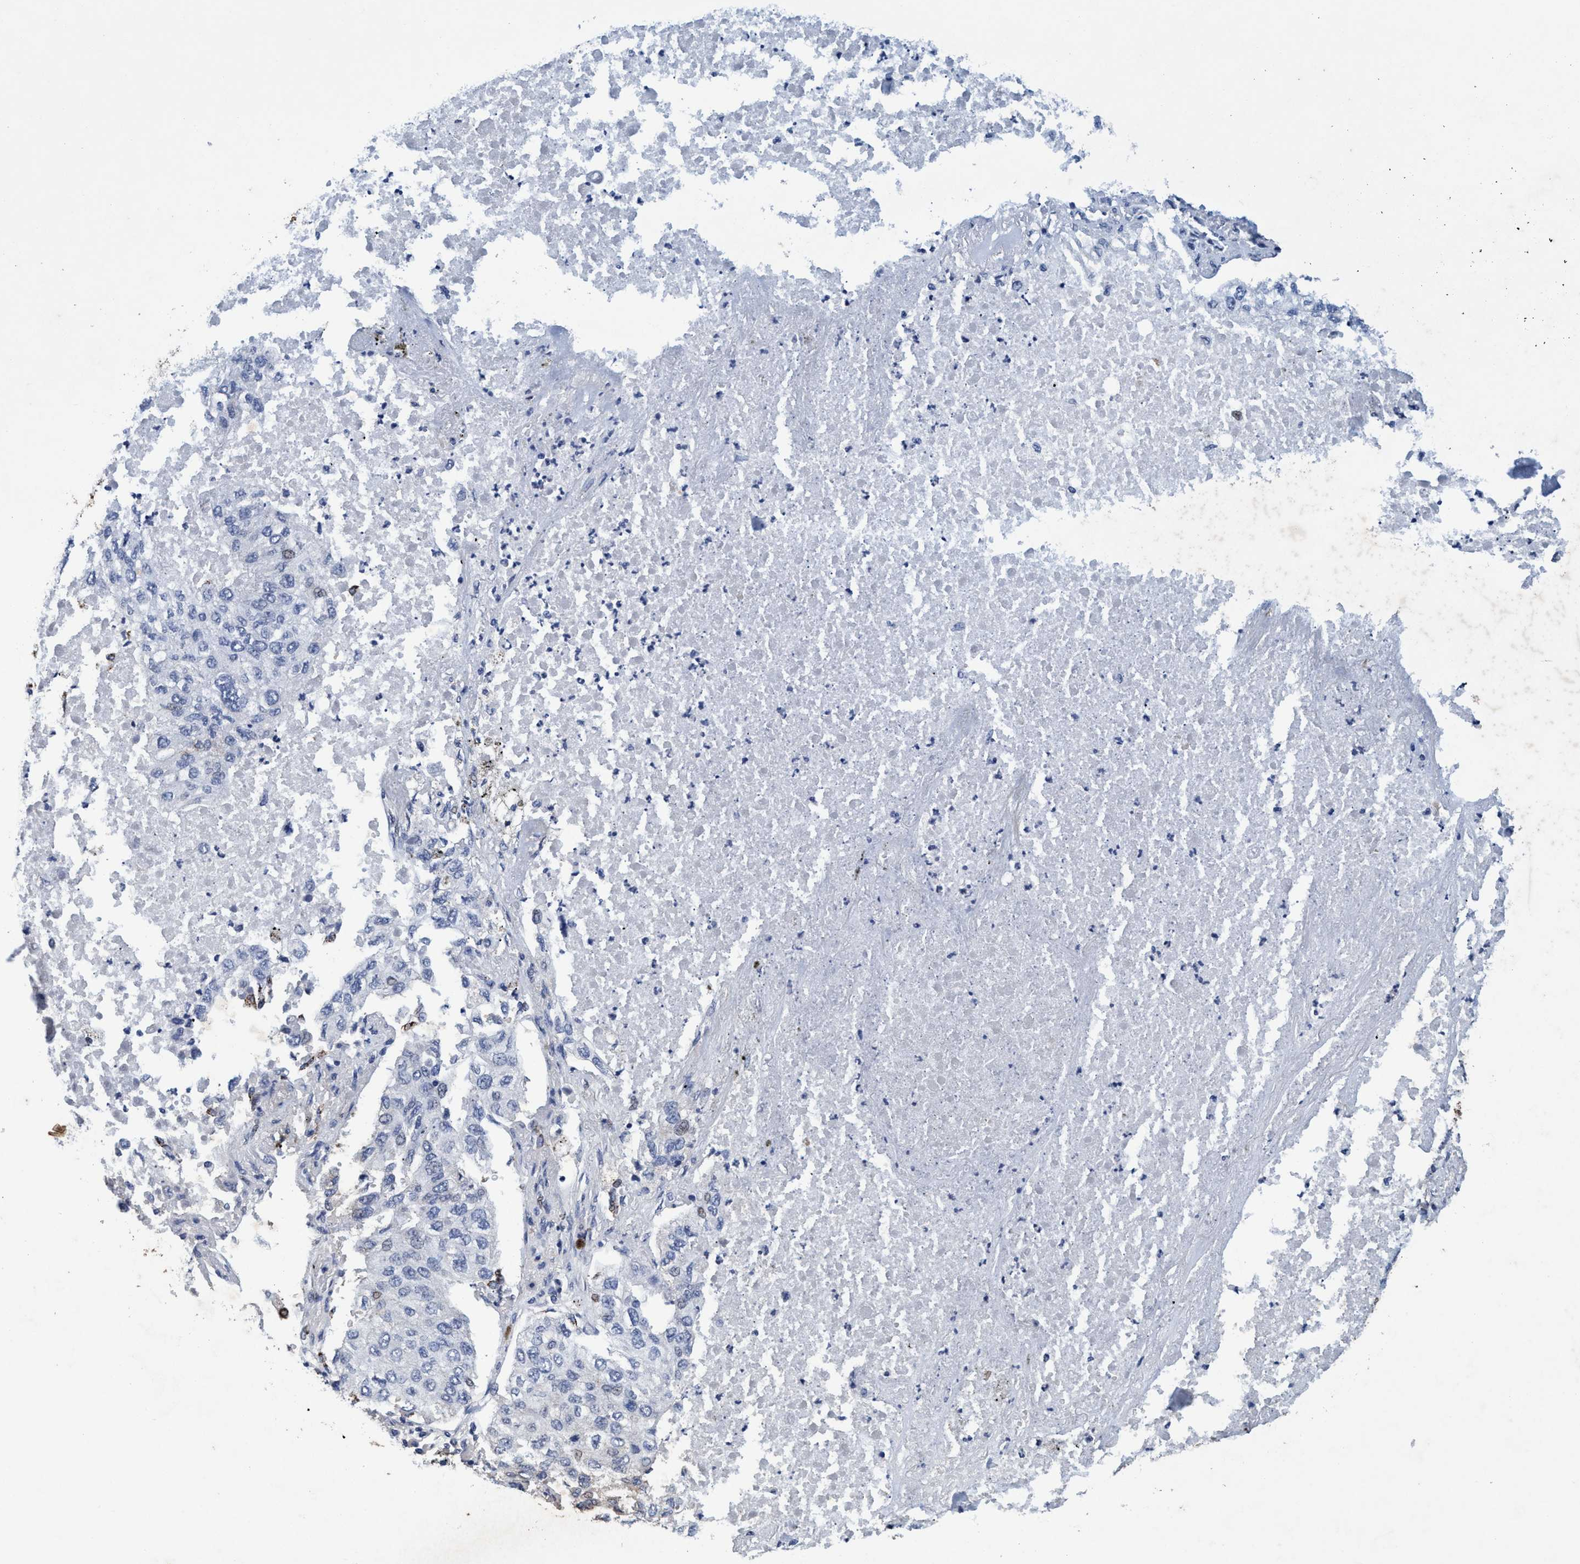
{"staining": {"intensity": "weak", "quantity": "<25%", "location": "nuclear"}, "tissue": "lung cancer", "cell_type": "Tumor cells", "image_type": "cancer", "snomed": [{"axis": "morphology", "description": "Inflammation, NOS"}, {"axis": "morphology", "description": "Adenocarcinoma, NOS"}, {"axis": "topography", "description": "Lung"}], "caption": "Tumor cells show no significant positivity in lung cancer. Brightfield microscopy of IHC stained with DAB (brown) and hematoxylin (blue), captured at high magnification.", "gene": "GRB14", "patient": {"sex": "male", "age": 63}}